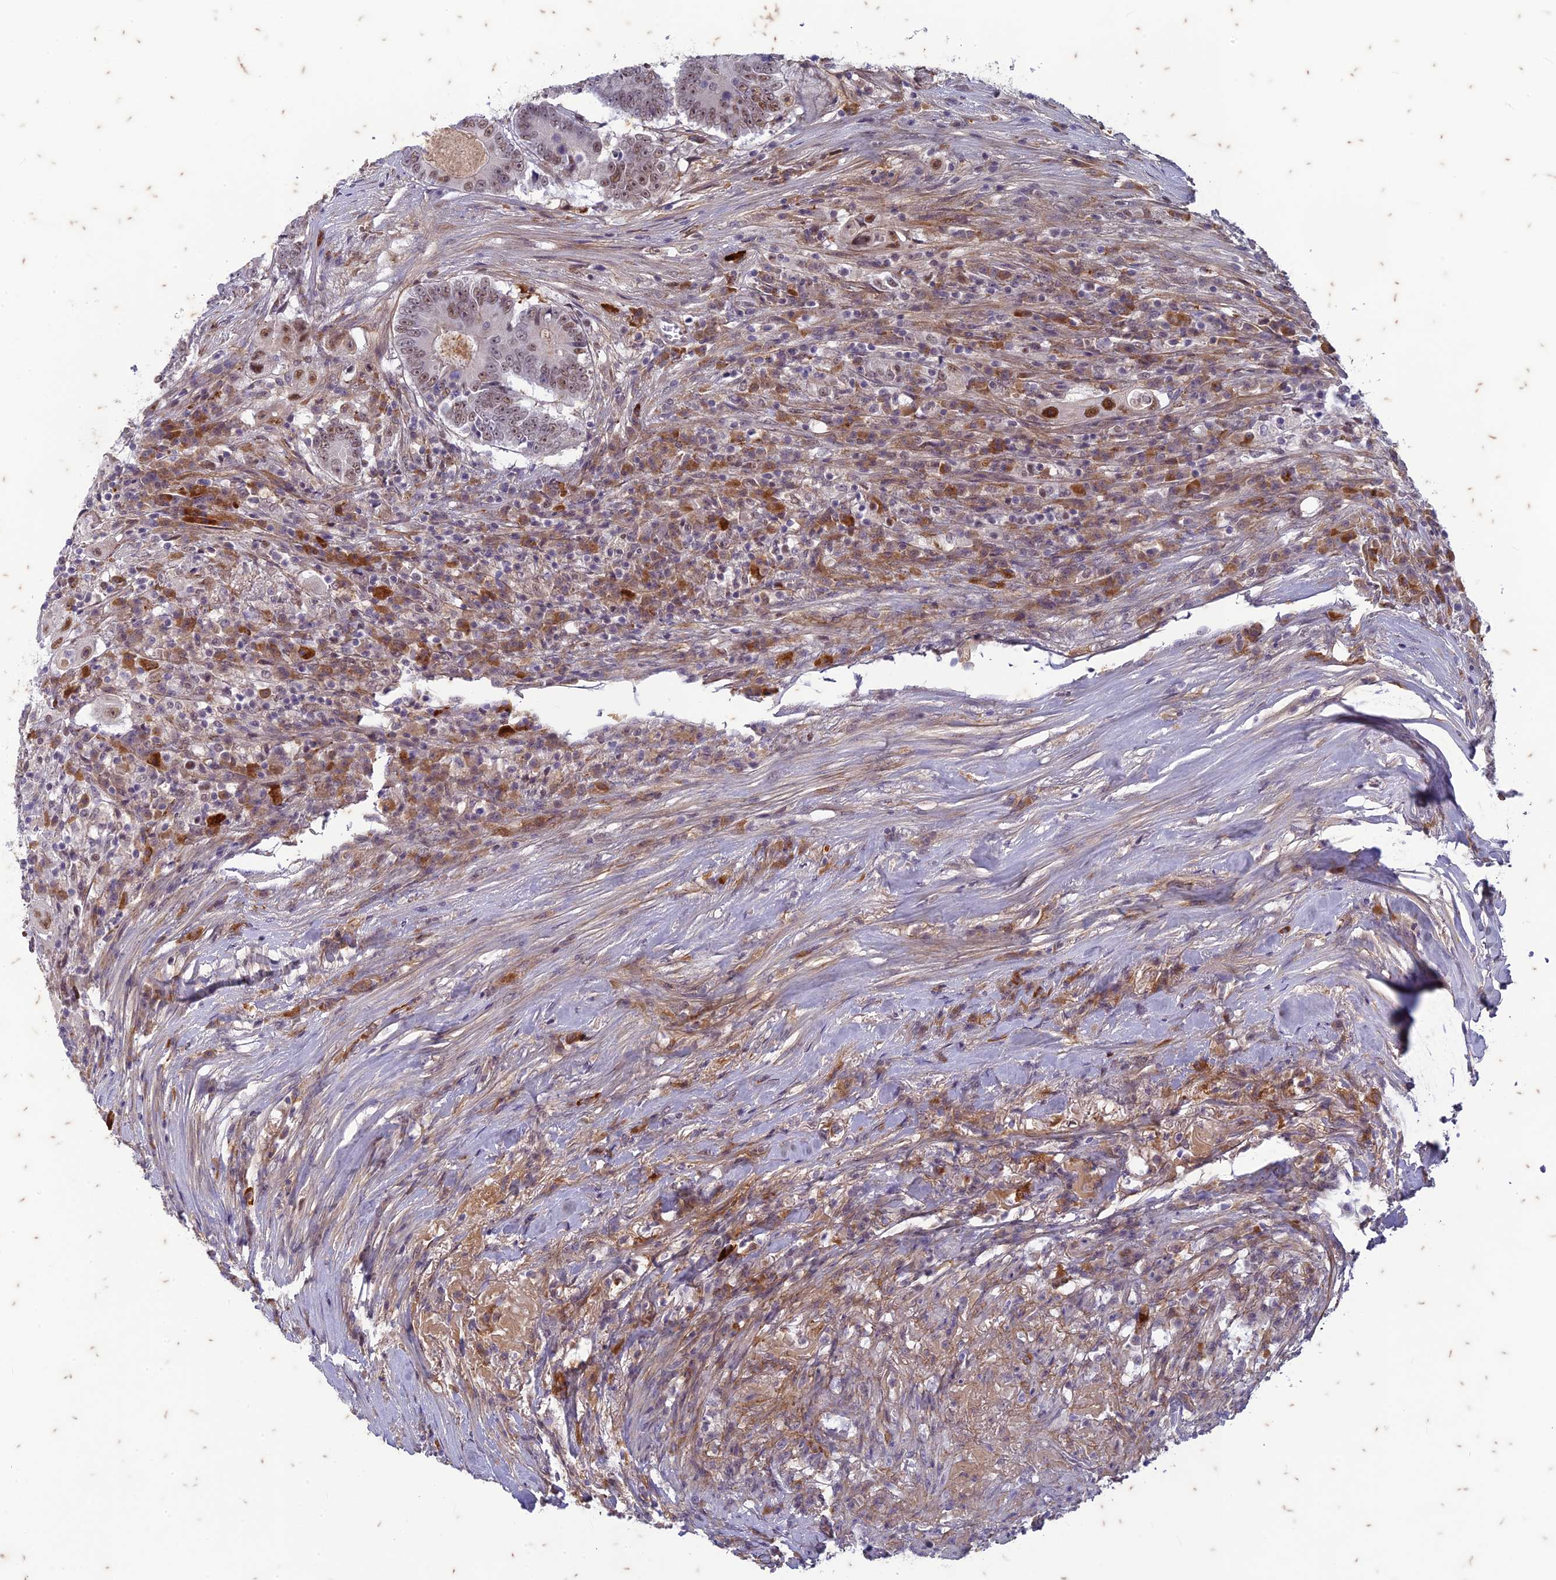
{"staining": {"intensity": "moderate", "quantity": "25%-75%", "location": "nuclear"}, "tissue": "colorectal cancer", "cell_type": "Tumor cells", "image_type": "cancer", "snomed": [{"axis": "morphology", "description": "Adenocarcinoma, NOS"}, {"axis": "topography", "description": "Colon"}], "caption": "This histopathology image demonstrates immunohistochemistry (IHC) staining of human colorectal adenocarcinoma, with medium moderate nuclear staining in approximately 25%-75% of tumor cells.", "gene": "PABPN1L", "patient": {"sex": "male", "age": 83}}